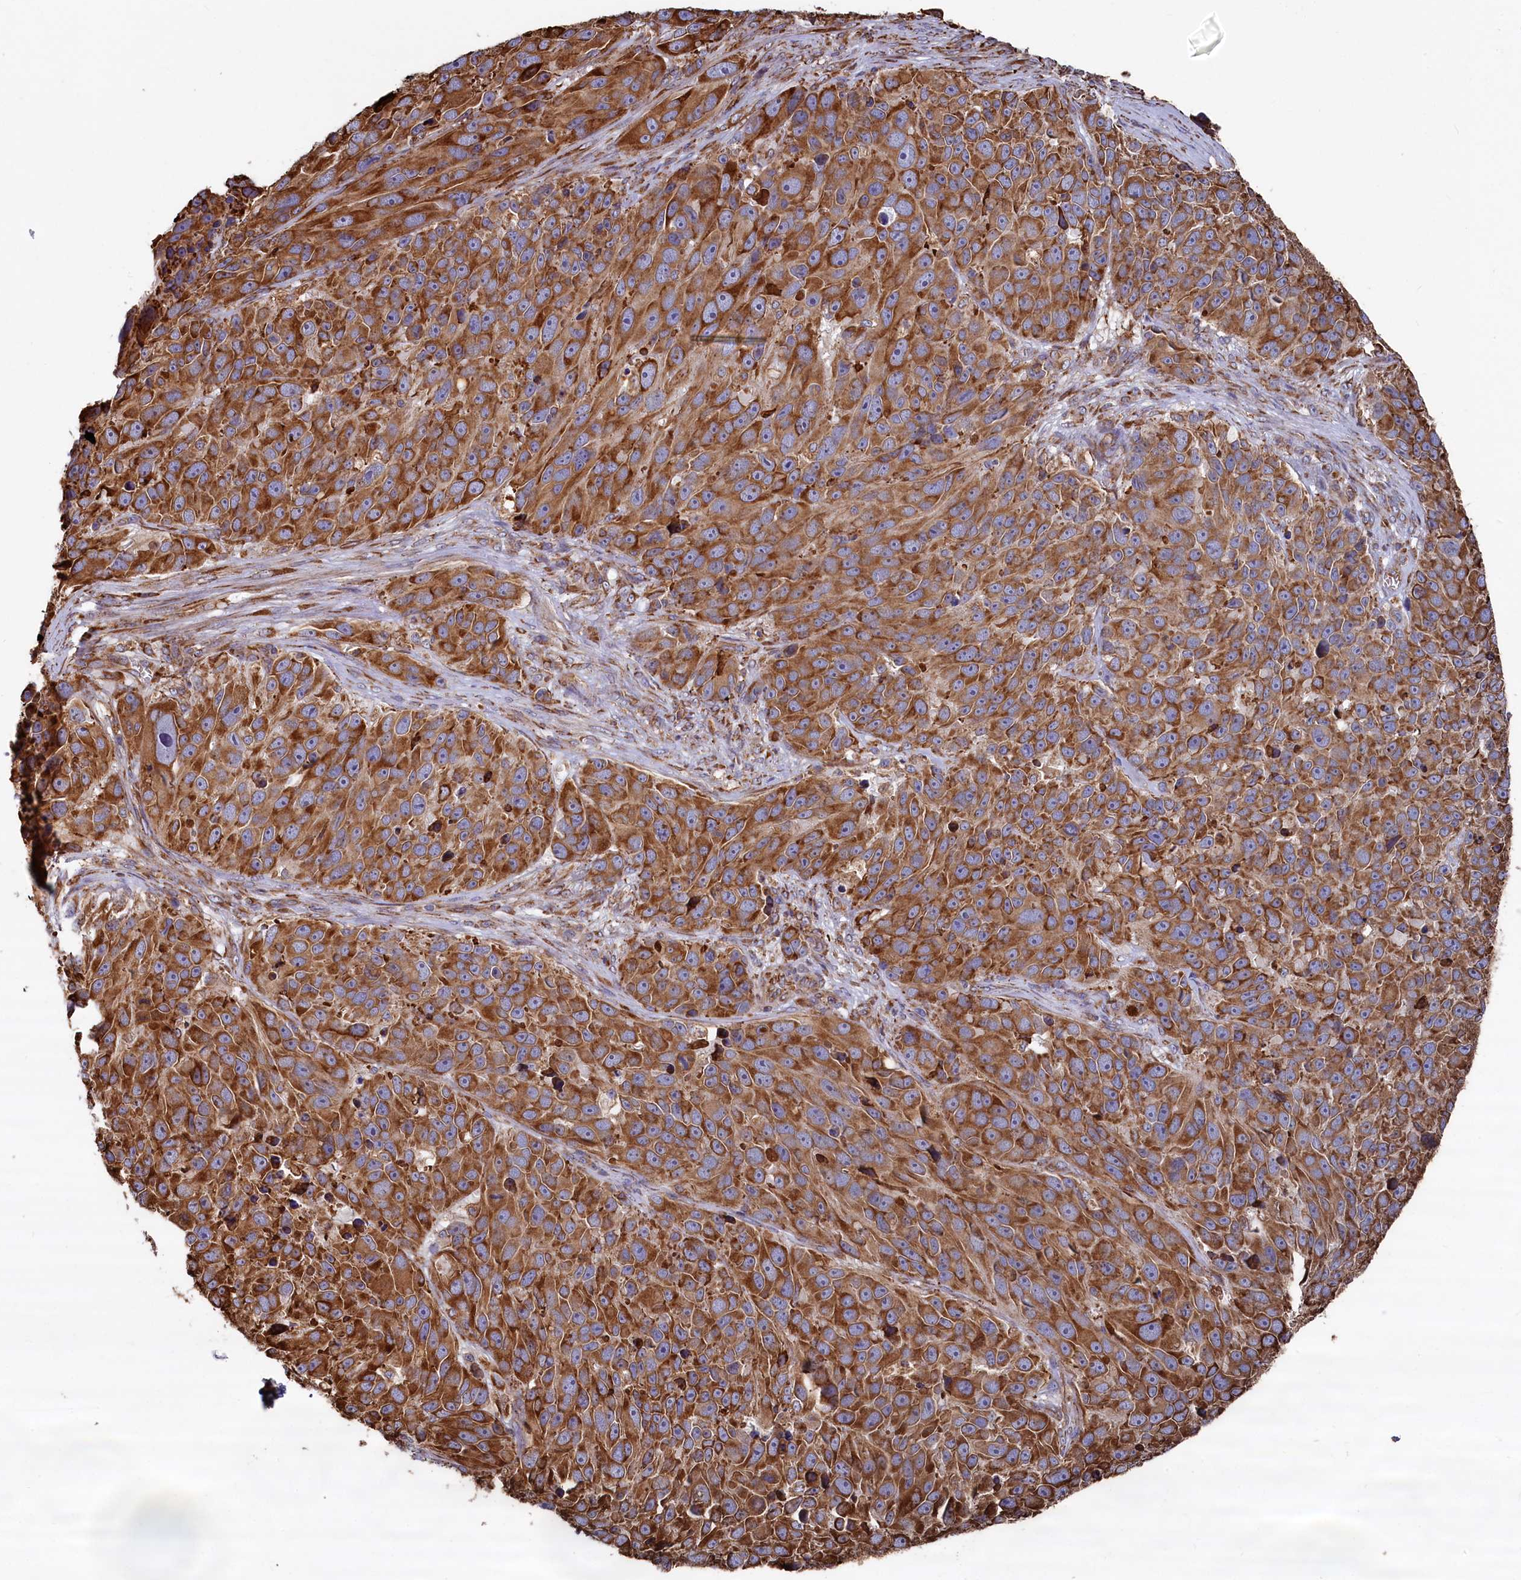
{"staining": {"intensity": "strong", "quantity": ">75%", "location": "cytoplasmic/membranous"}, "tissue": "melanoma", "cell_type": "Tumor cells", "image_type": "cancer", "snomed": [{"axis": "morphology", "description": "Malignant melanoma, NOS"}, {"axis": "topography", "description": "Skin"}], "caption": "Malignant melanoma stained with immunohistochemistry (IHC) demonstrates strong cytoplasmic/membranous positivity in about >75% of tumor cells.", "gene": "NEURL1B", "patient": {"sex": "male", "age": 84}}